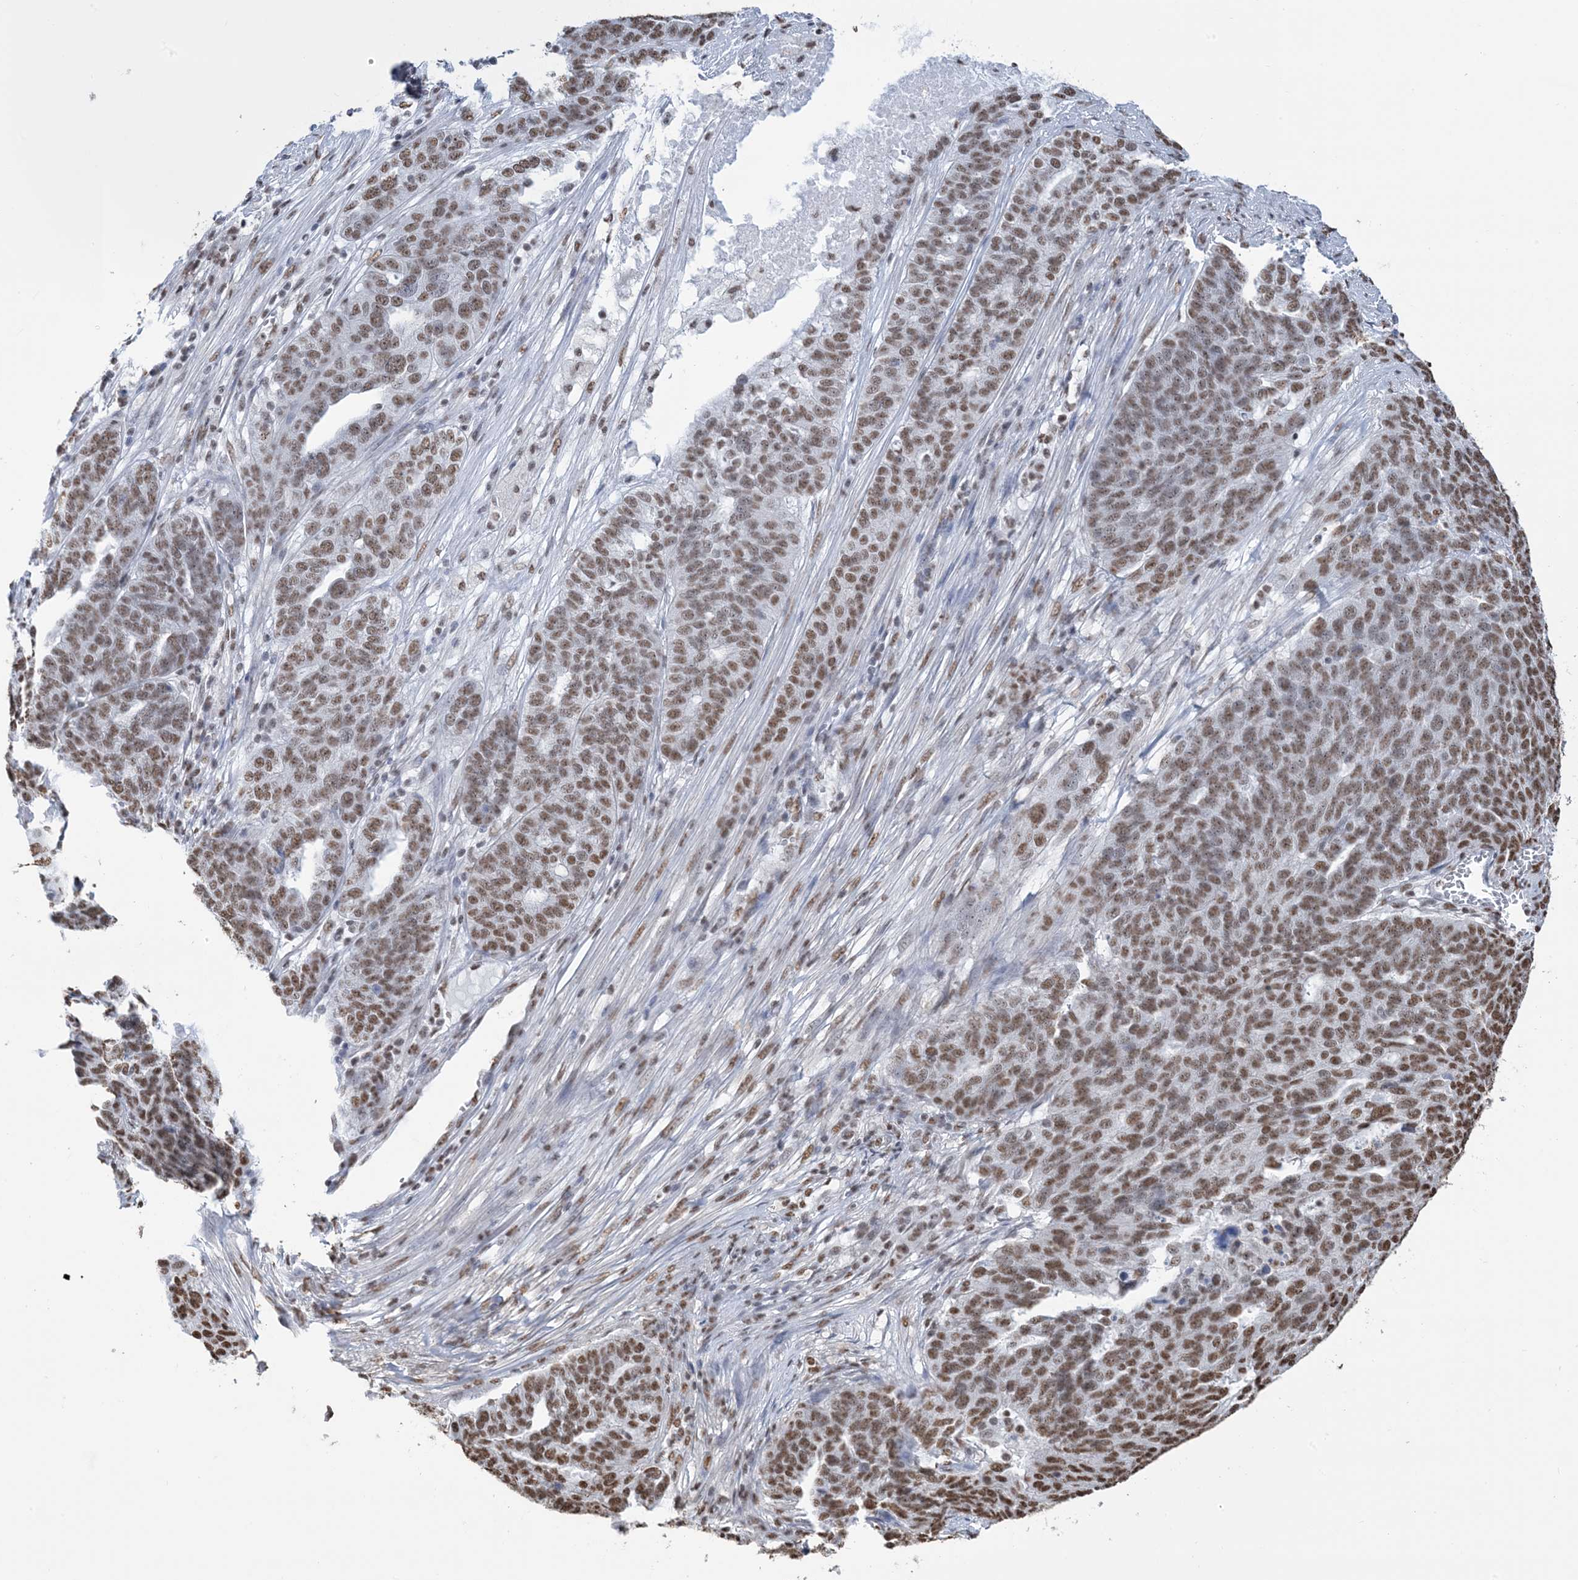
{"staining": {"intensity": "moderate", "quantity": ">75%", "location": "nuclear"}, "tissue": "ovarian cancer", "cell_type": "Tumor cells", "image_type": "cancer", "snomed": [{"axis": "morphology", "description": "Cystadenocarcinoma, serous, NOS"}, {"axis": "topography", "description": "Ovary"}], "caption": "Ovarian cancer was stained to show a protein in brown. There is medium levels of moderate nuclear expression in approximately >75% of tumor cells.", "gene": "ZNF792", "patient": {"sex": "female", "age": 59}}